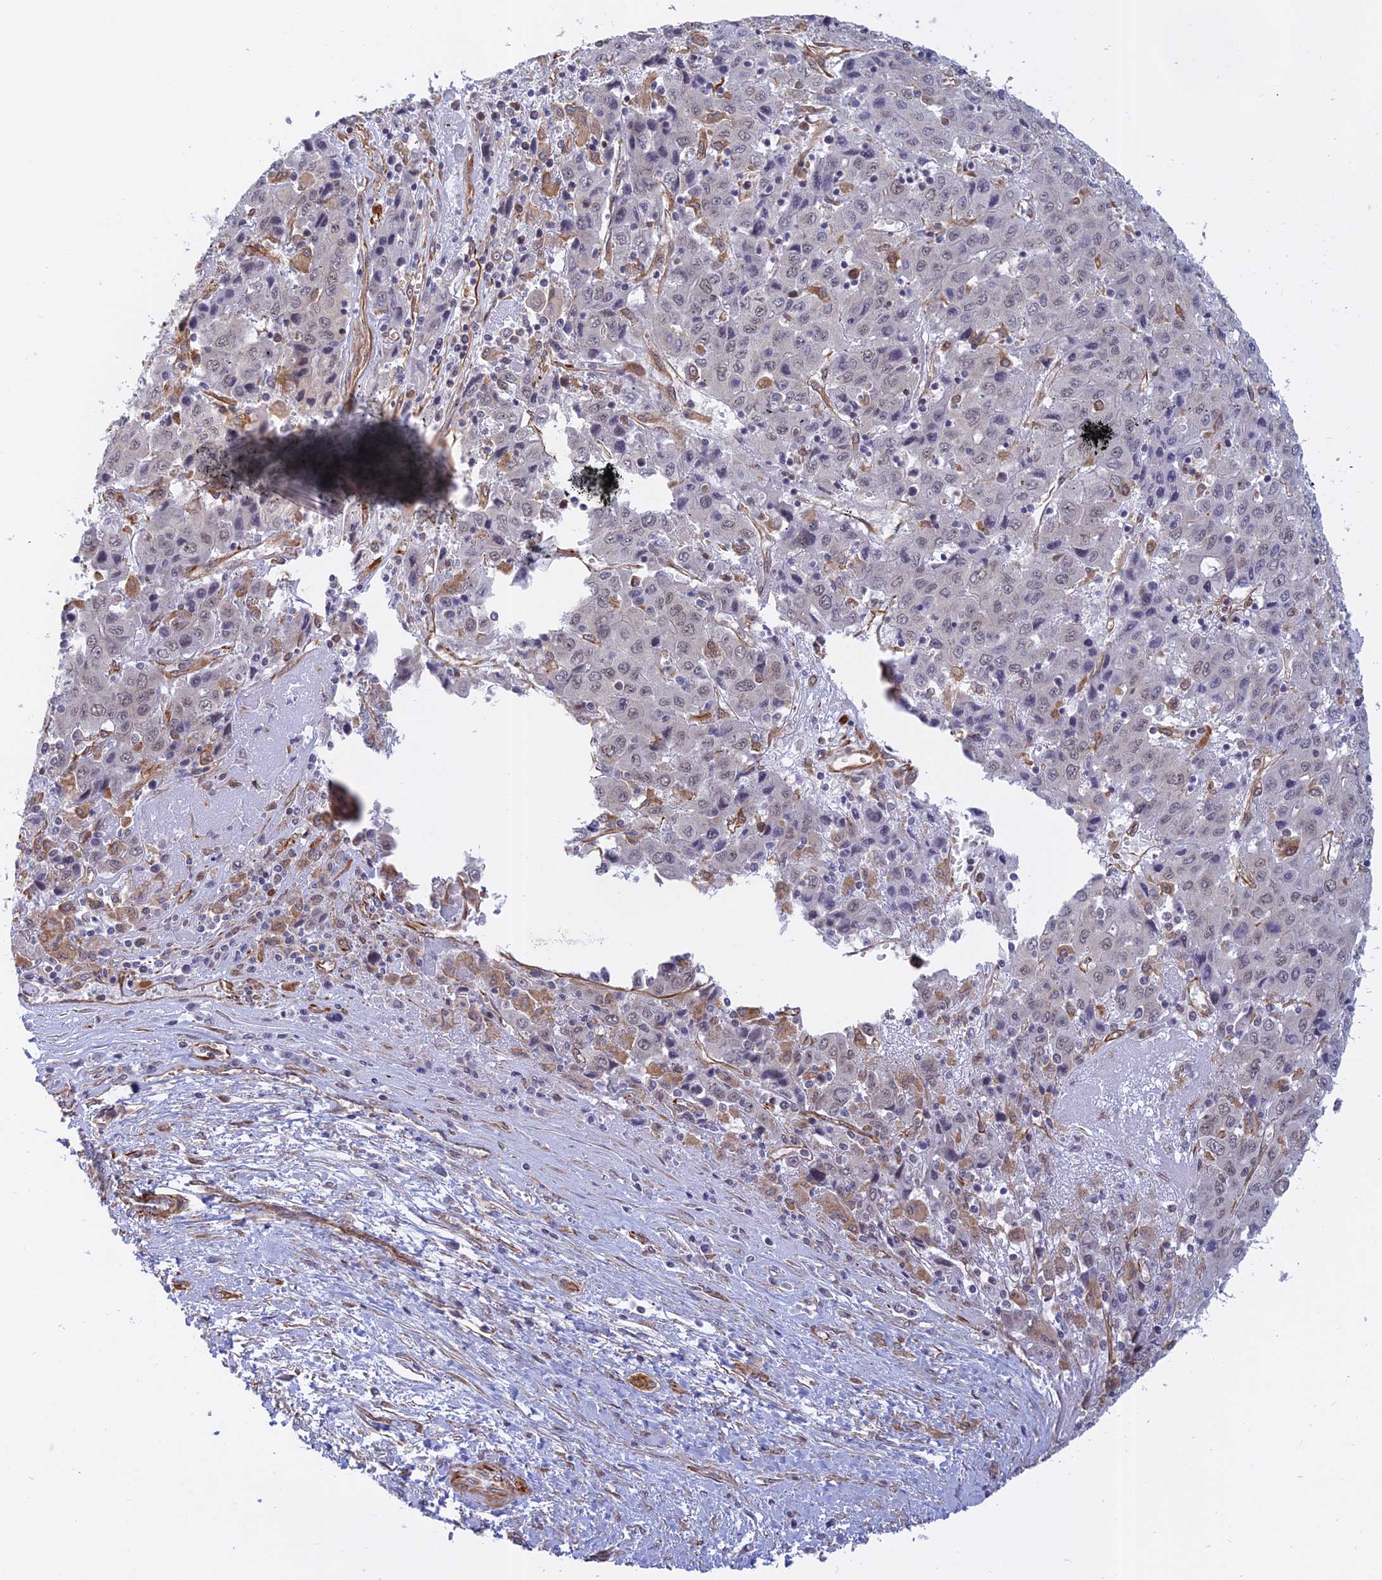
{"staining": {"intensity": "weak", "quantity": "<25%", "location": "nuclear"}, "tissue": "liver cancer", "cell_type": "Tumor cells", "image_type": "cancer", "snomed": [{"axis": "morphology", "description": "Carcinoma, Hepatocellular, NOS"}, {"axis": "topography", "description": "Liver"}], "caption": "An image of human hepatocellular carcinoma (liver) is negative for staining in tumor cells.", "gene": "PAGR1", "patient": {"sex": "female", "age": 53}}